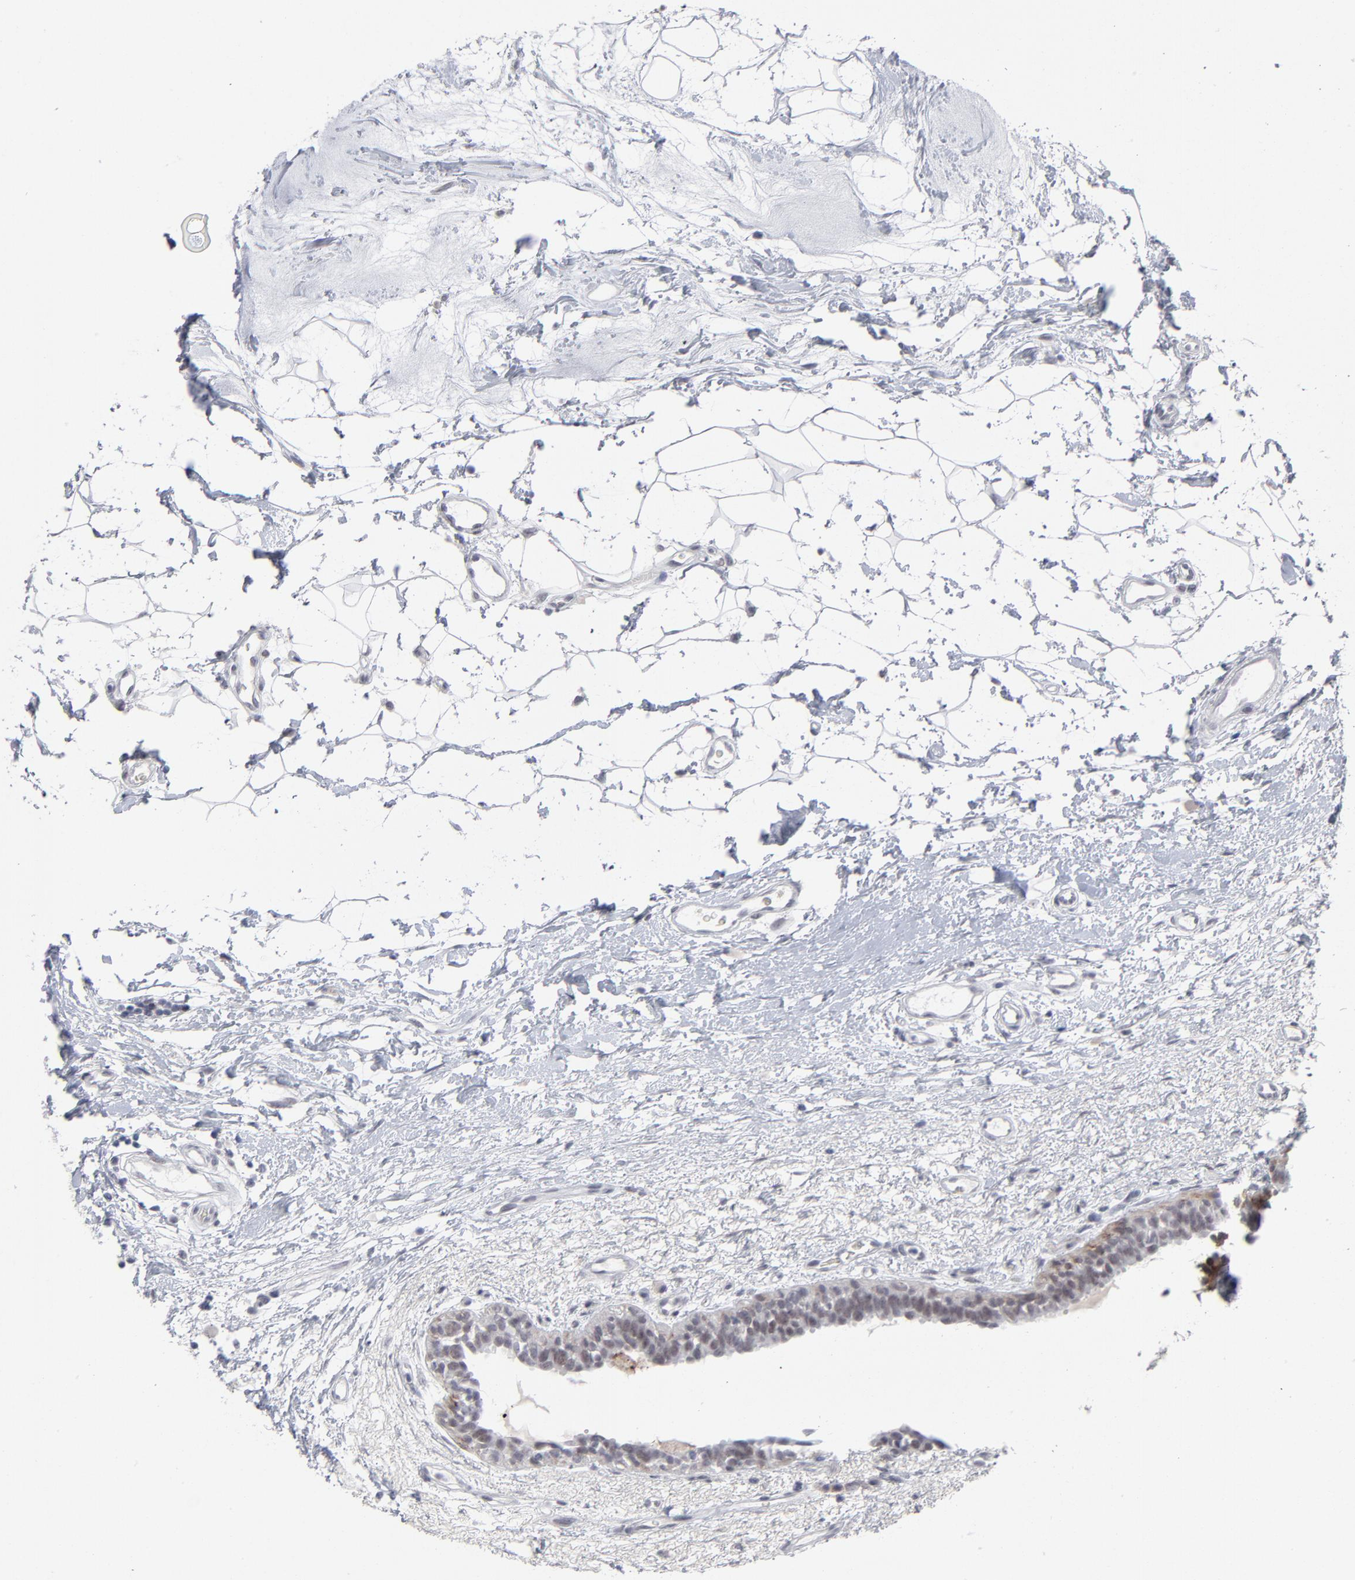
{"staining": {"intensity": "negative", "quantity": "none", "location": "none"}, "tissue": "breast cancer", "cell_type": "Tumor cells", "image_type": "cancer", "snomed": [{"axis": "morphology", "description": "Duct carcinoma"}, {"axis": "topography", "description": "Breast"}], "caption": "Immunohistochemistry micrograph of neoplastic tissue: intraductal carcinoma (breast) stained with DAB reveals no significant protein expression in tumor cells.", "gene": "CCR2", "patient": {"sex": "female", "age": 40}}